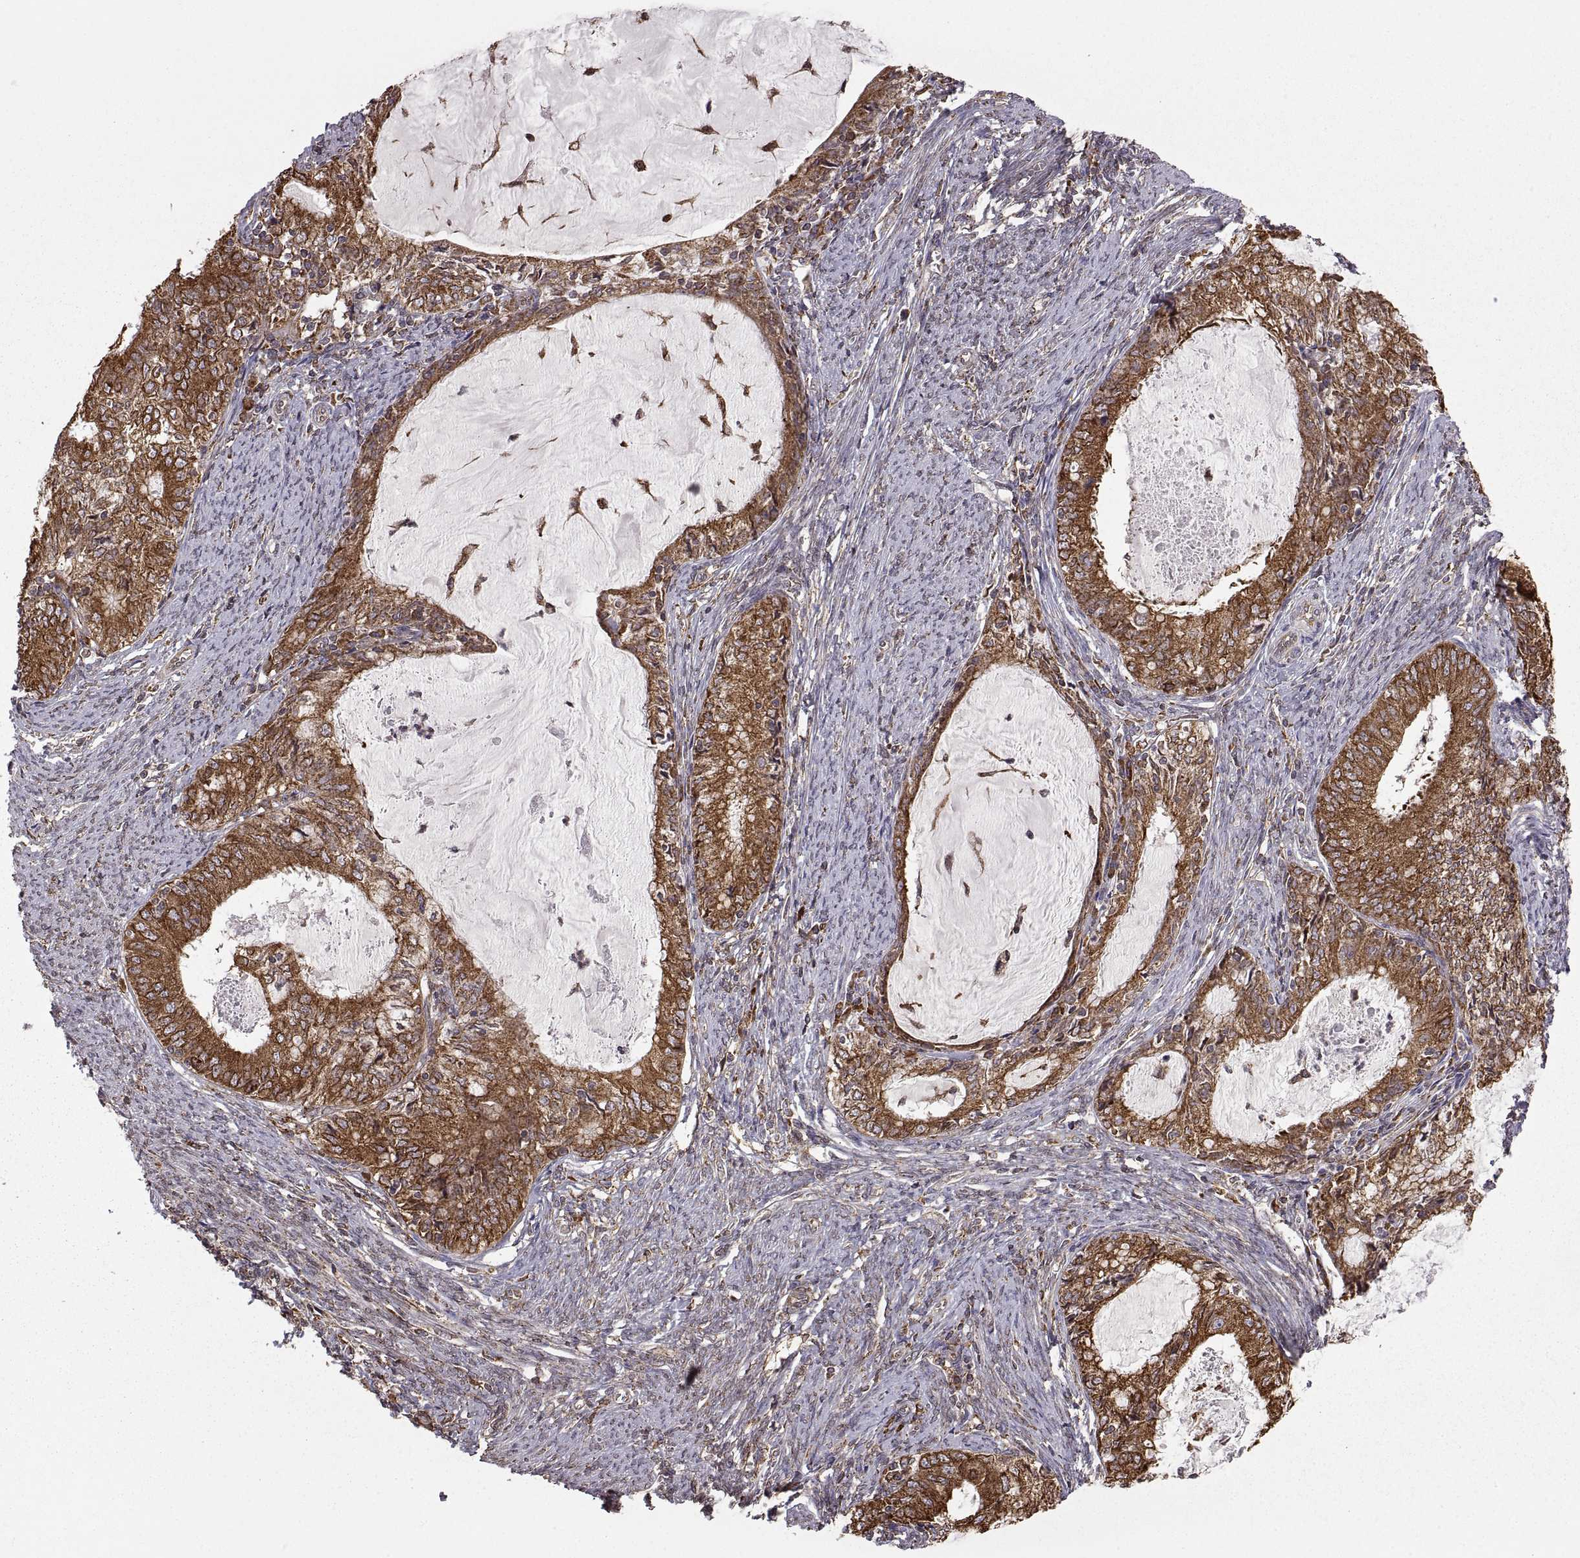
{"staining": {"intensity": "strong", "quantity": "25%-75%", "location": "cytoplasmic/membranous"}, "tissue": "endometrial cancer", "cell_type": "Tumor cells", "image_type": "cancer", "snomed": [{"axis": "morphology", "description": "Adenocarcinoma, NOS"}, {"axis": "topography", "description": "Endometrium"}], "caption": "This histopathology image shows IHC staining of human adenocarcinoma (endometrial), with high strong cytoplasmic/membranous positivity in about 25%-75% of tumor cells.", "gene": "PDIA3", "patient": {"sex": "female", "age": 57}}